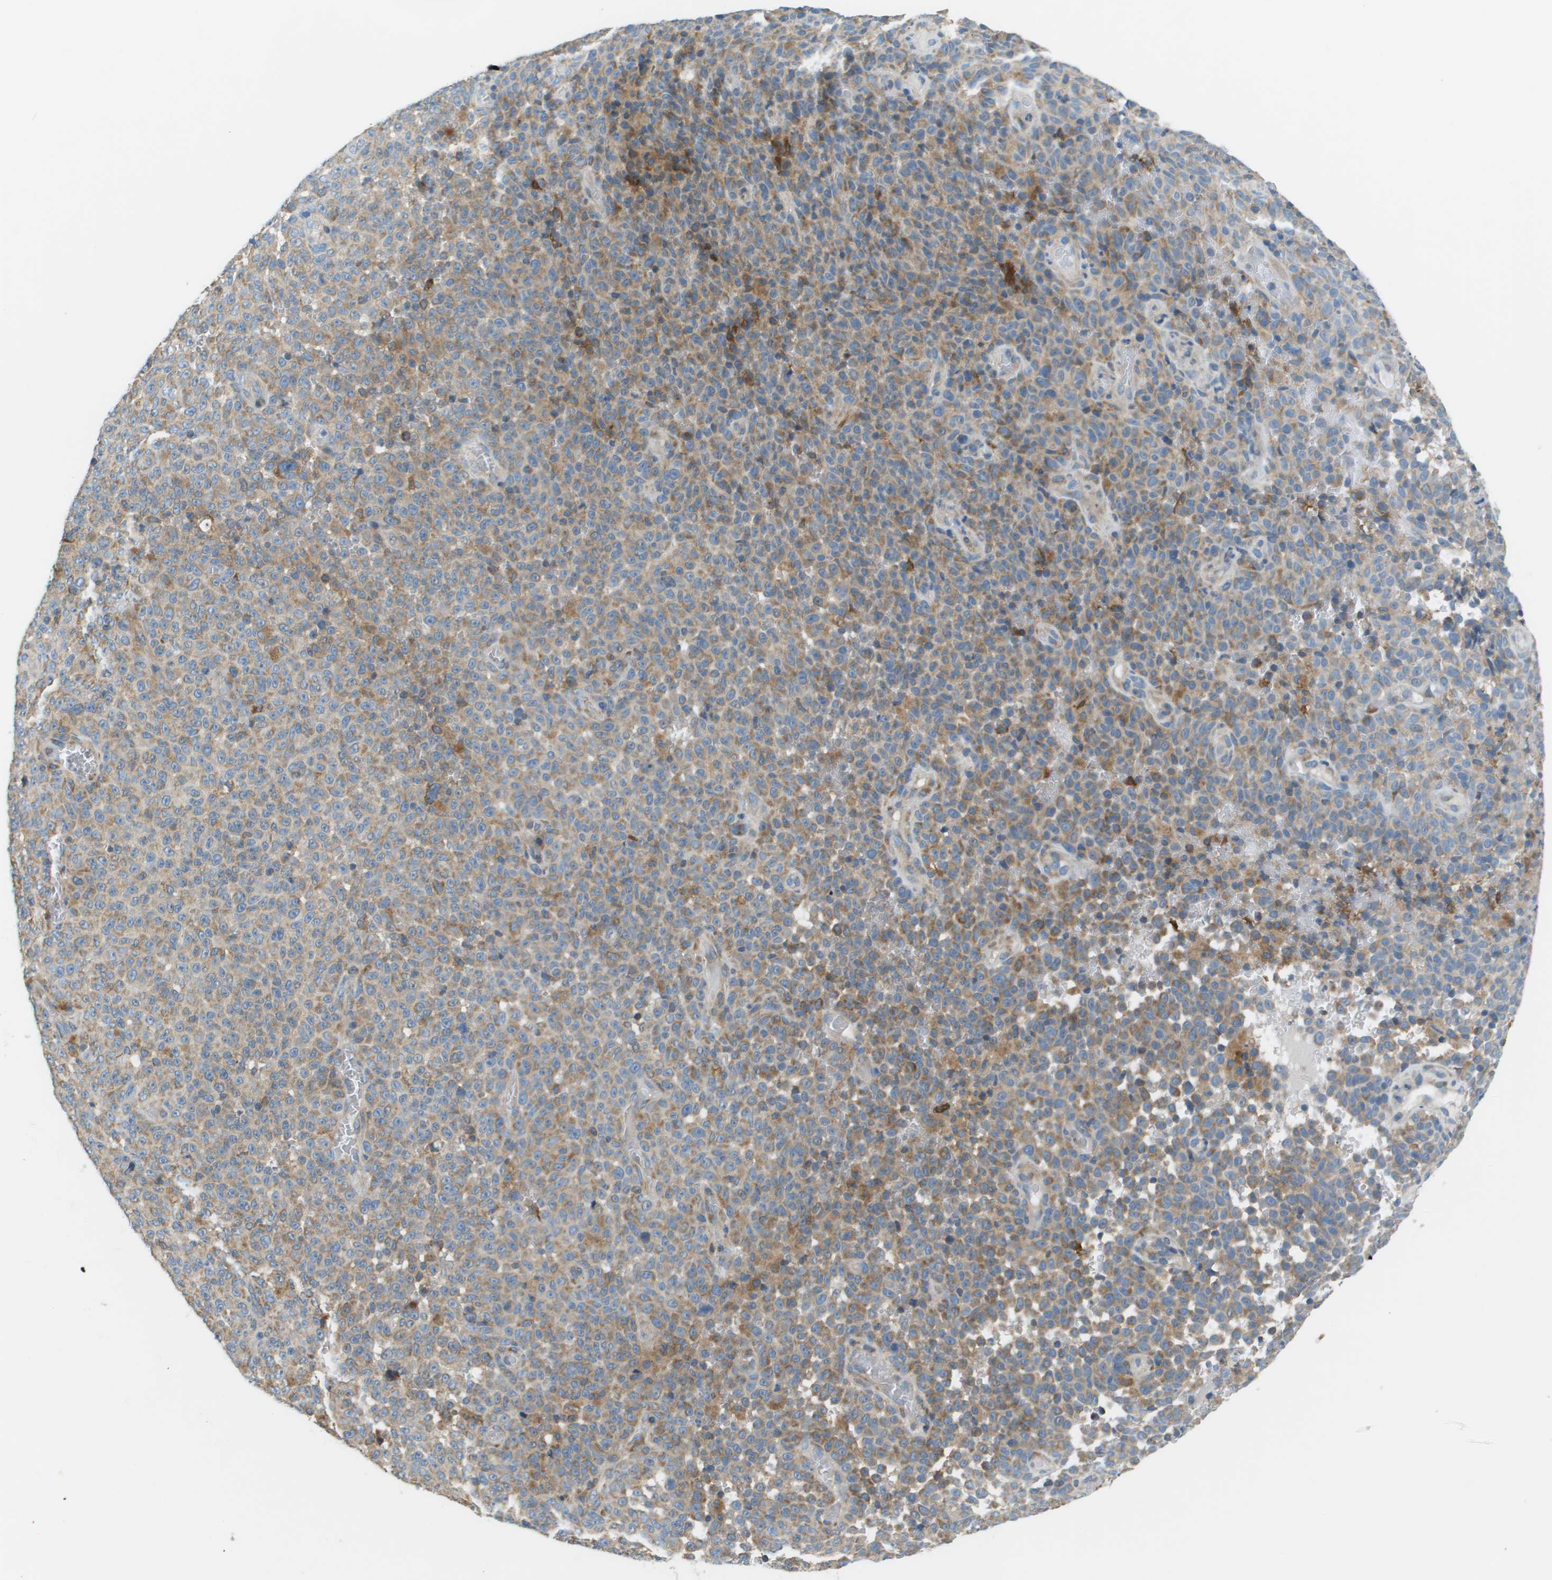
{"staining": {"intensity": "moderate", "quantity": ">75%", "location": "cytoplasmic/membranous"}, "tissue": "melanoma", "cell_type": "Tumor cells", "image_type": "cancer", "snomed": [{"axis": "morphology", "description": "Malignant melanoma, NOS"}, {"axis": "topography", "description": "Skin"}], "caption": "Tumor cells exhibit medium levels of moderate cytoplasmic/membranous staining in approximately >75% of cells in human malignant melanoma.", "gene": "TAOK3", "patient": {"sex": "female", "age": 82}}